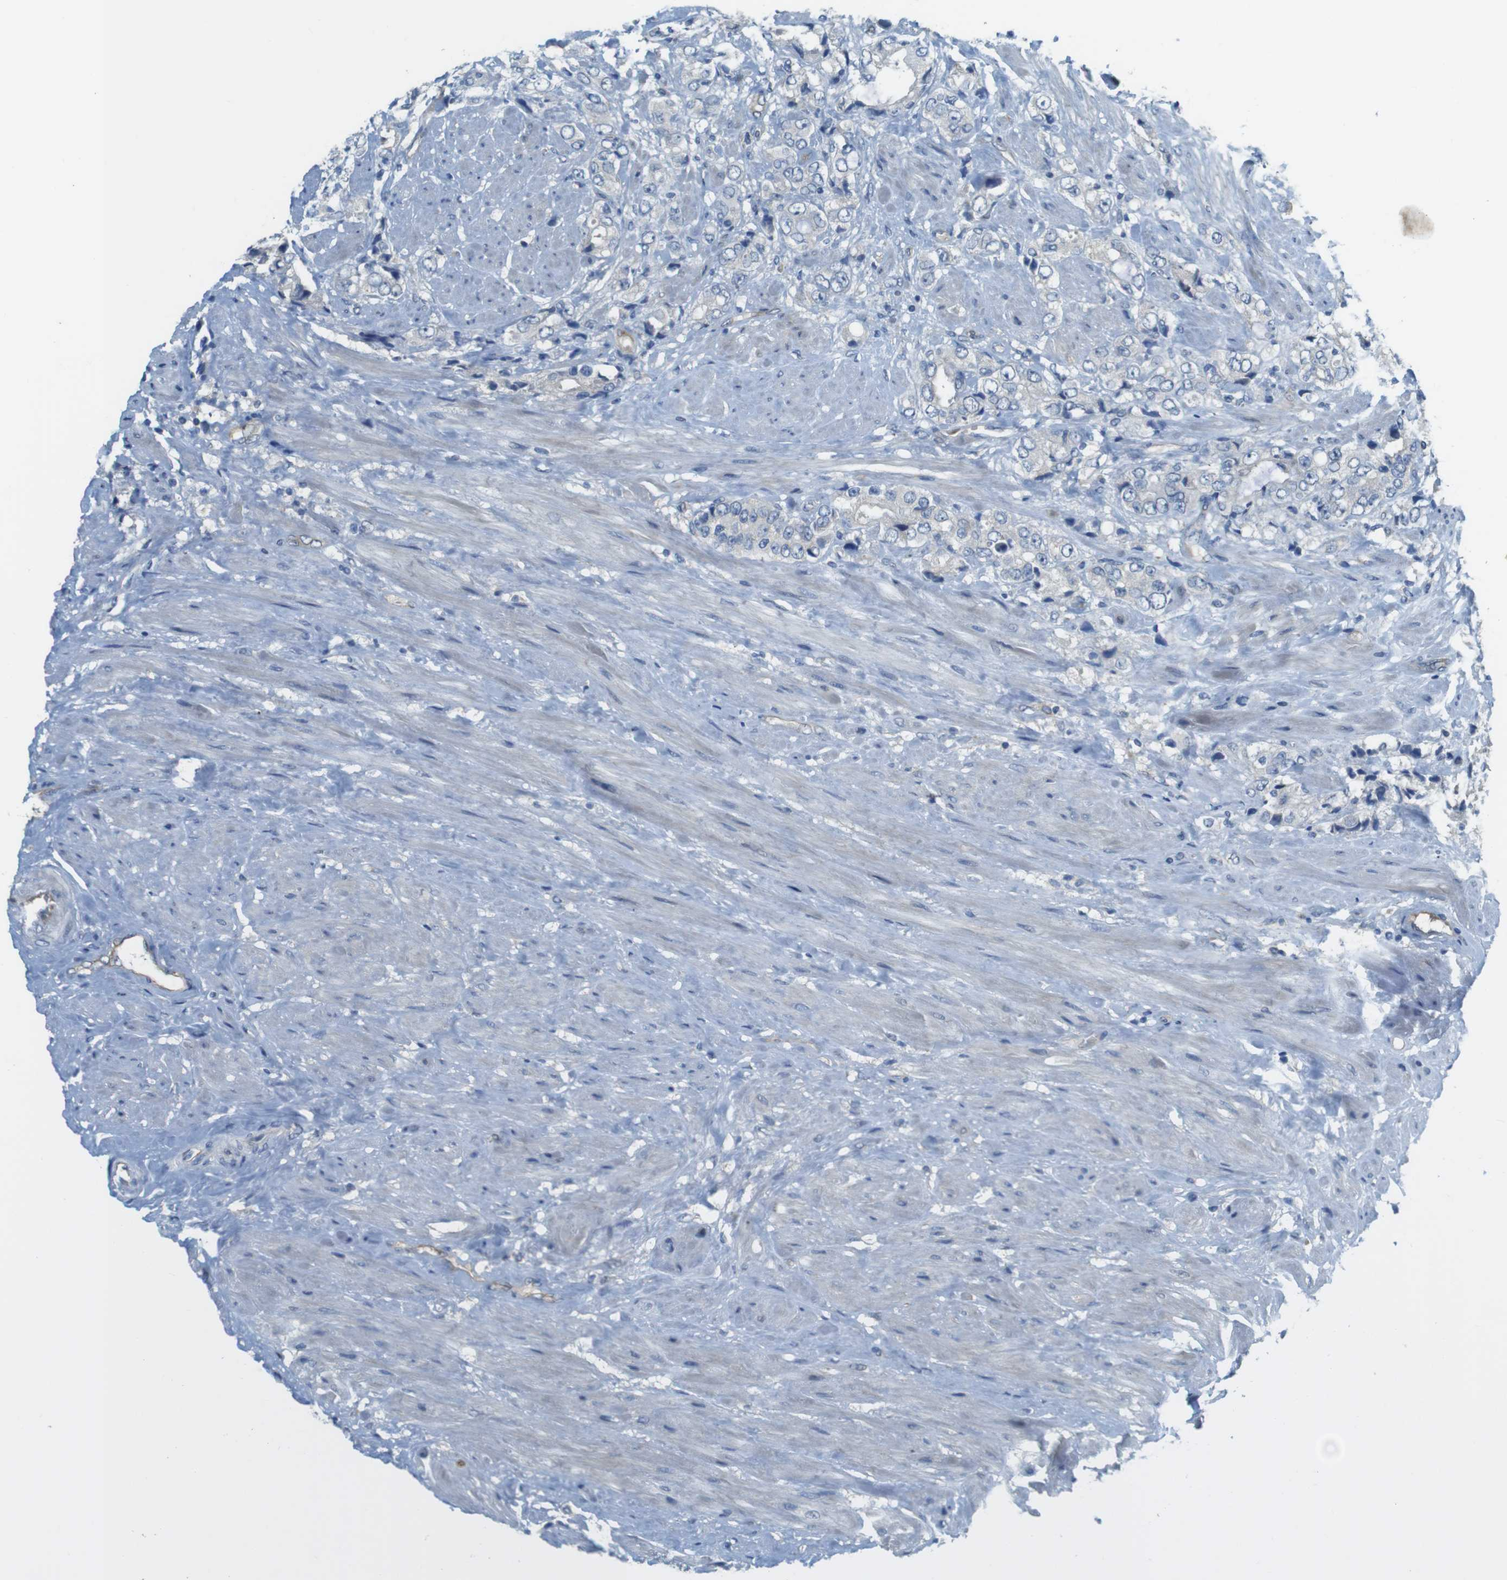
{"staining": {"intensity": "negative", "quantity": "none", "location": "none"}, "tissue": "prostate cancer", "cell_type": "Tumor cells", "image_type": "cancer", "snomed": [{"axis": "morphology", "description": "Adenocarcinoma, High grade"}, {"axis": "topography", "description": "Prostate"}], "caption": "Immunohistochemistry histopathology image of neoplastic tissue: human prostate cancer stained with DAB (3,3'-diaminobenzidine) demonstrates no significant protein positivity in tumor cells.", "gene": "ABHD15", "patient": {"sex": "male", "age": 61}}